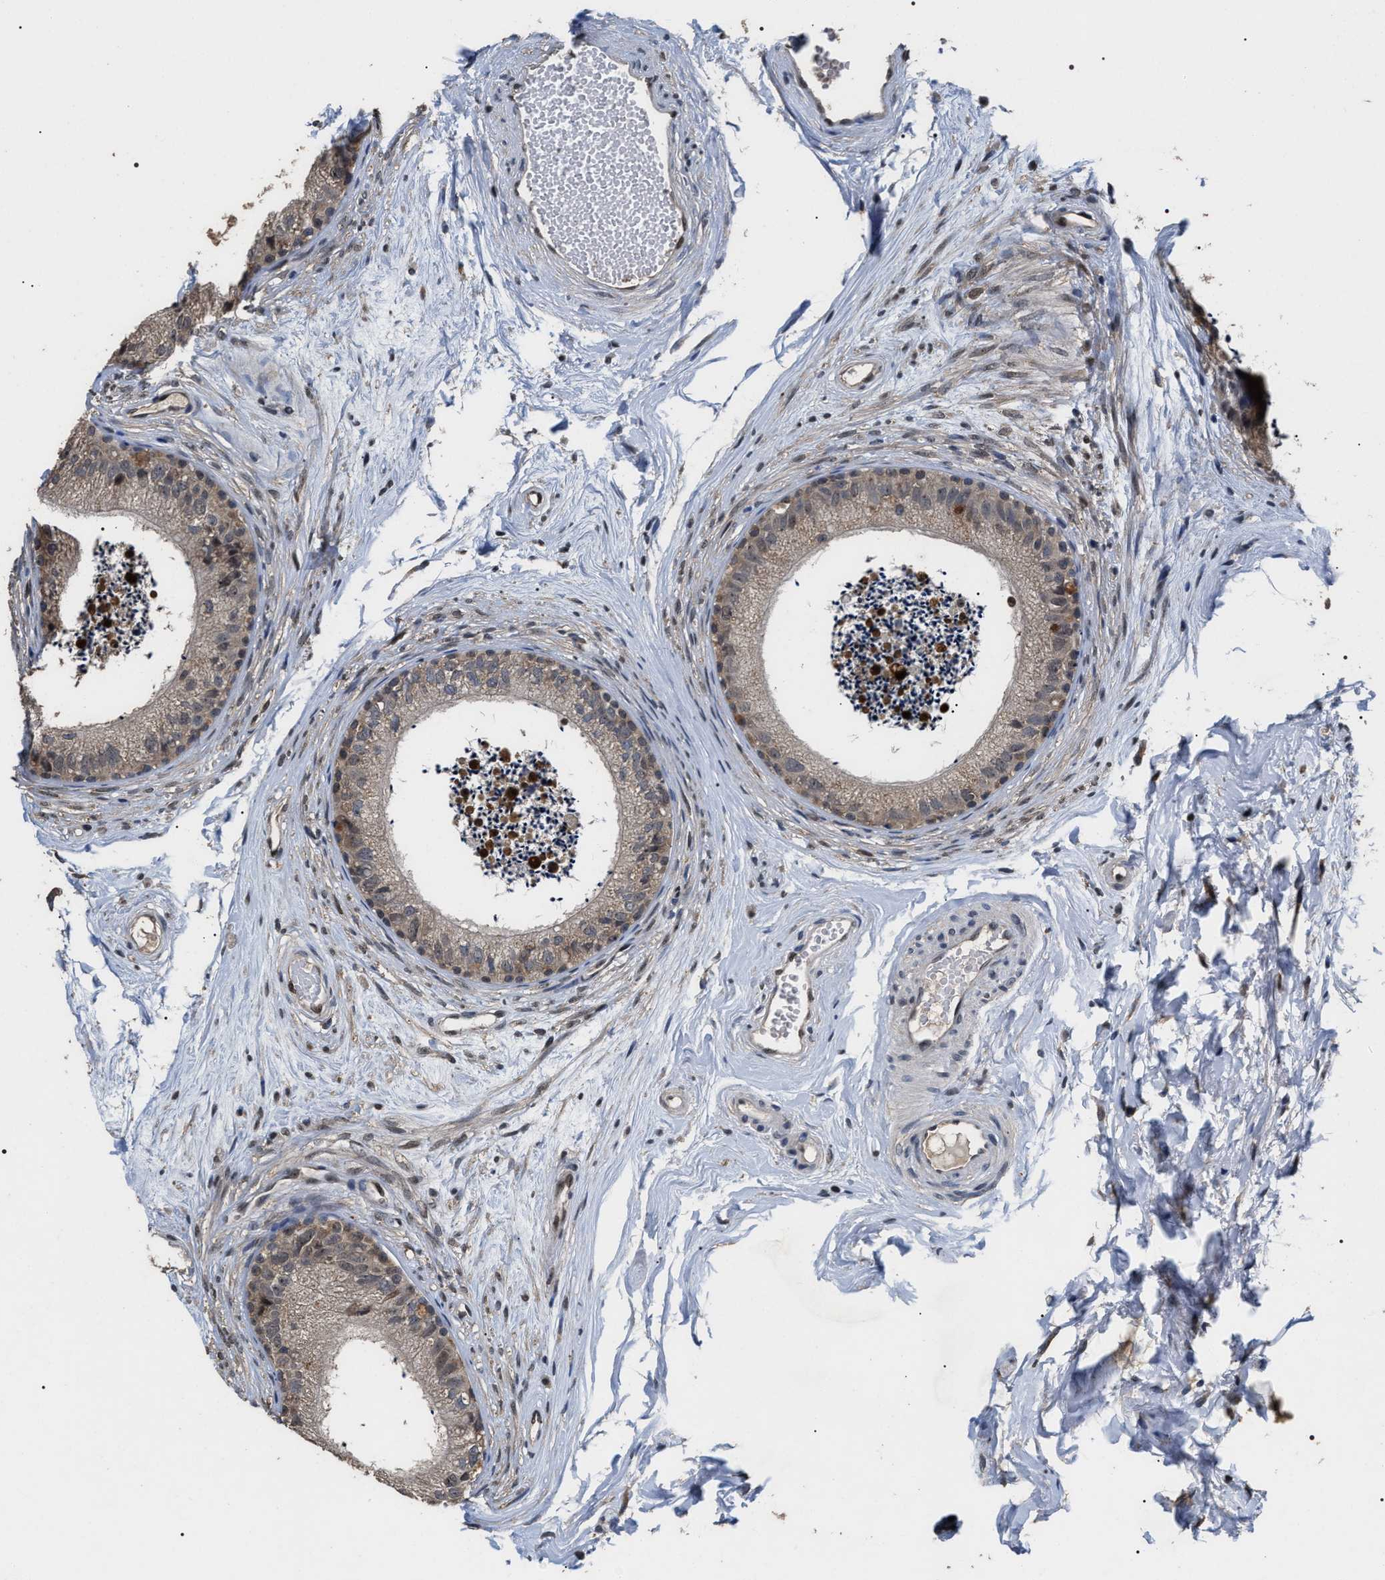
{"staining": {"intensity": "weak", "quantity": ">75%", "location": "cytoplasmic/membranous"}, "tissue": "epididymis", "cell_type": "Glandular cells", "image_type": "normal", "snomed": [{"axis": "morphology", "description": "Normal tissue, NOS"}, {"axis": "topography", "description": "Epididymis"}], "caption": "High-power microscopy captured an immunohistochemistry (IHC) histopathology image of normal epididymis, revealing weak cytoplasmic/membranous positivity in approximately >75% of glandular cells. Using DAB (brown) and hematoxylin (blue) stains, captured at high magnification using brightfield microscopy.", "gene": "UPF3A", "patient": {"sex": "male", "age": 56}}